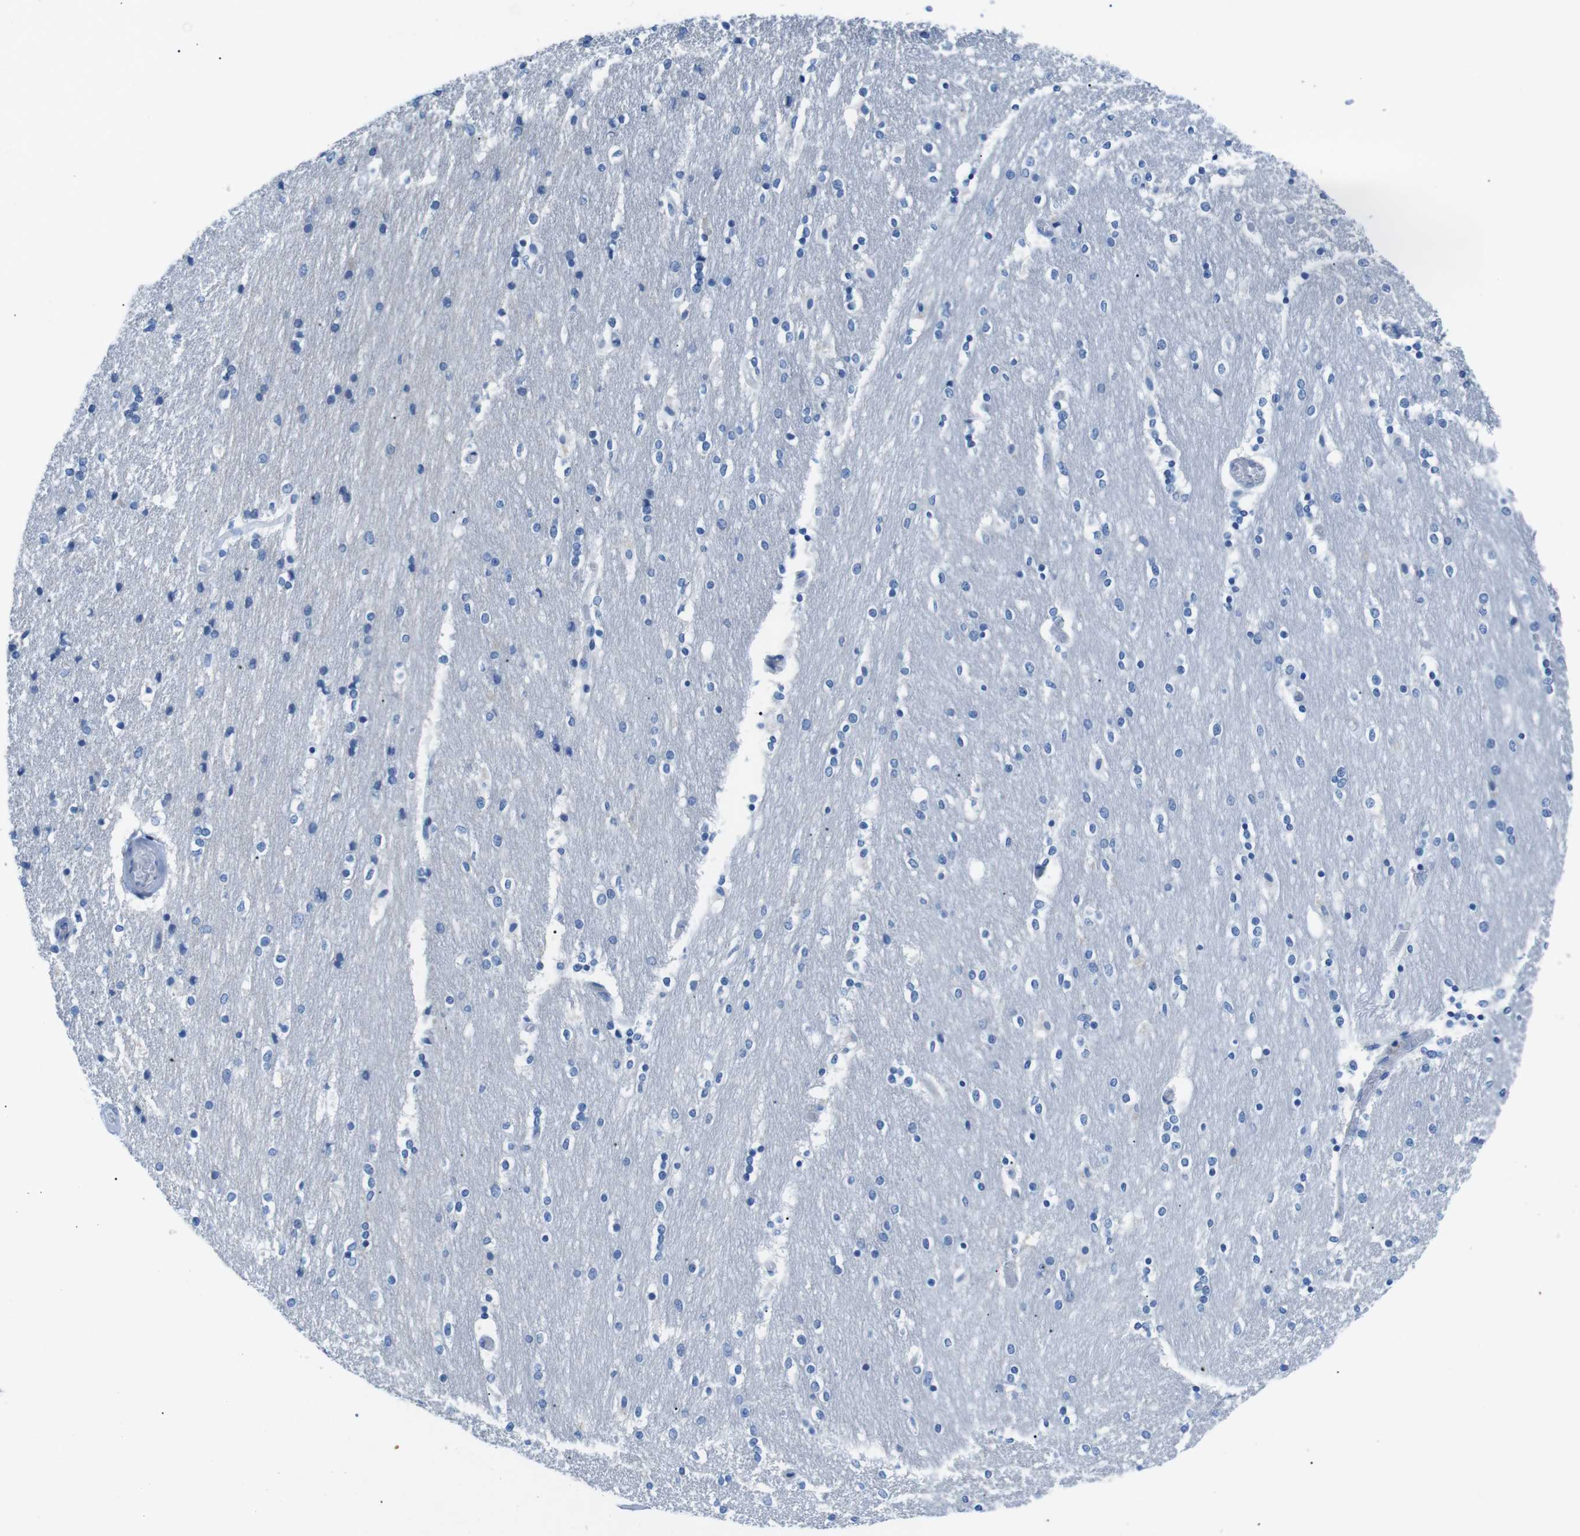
{"staining": {"intensity": "negative", "quantity": "none", "location": "none"}, "tissue": "caudate", "cell_type": "Glial cells", "image_type": "normal", "snomed": [{"axis": "morphology", "description": "Normal tissue, NOS"}, {"axis": "topography", "description": "Lateral ventricle wall"}], "caption": "Immunohistochemical staining of normal caudate displays no significant positivity in glial cells. The staining is performed using DAB (3,3'-diaminobenzidine) brown chromogen with nuclei counter-stained in using hematoxylin.", "gene": "MUC2", "patient": {"sex": "female", "age": 54}}